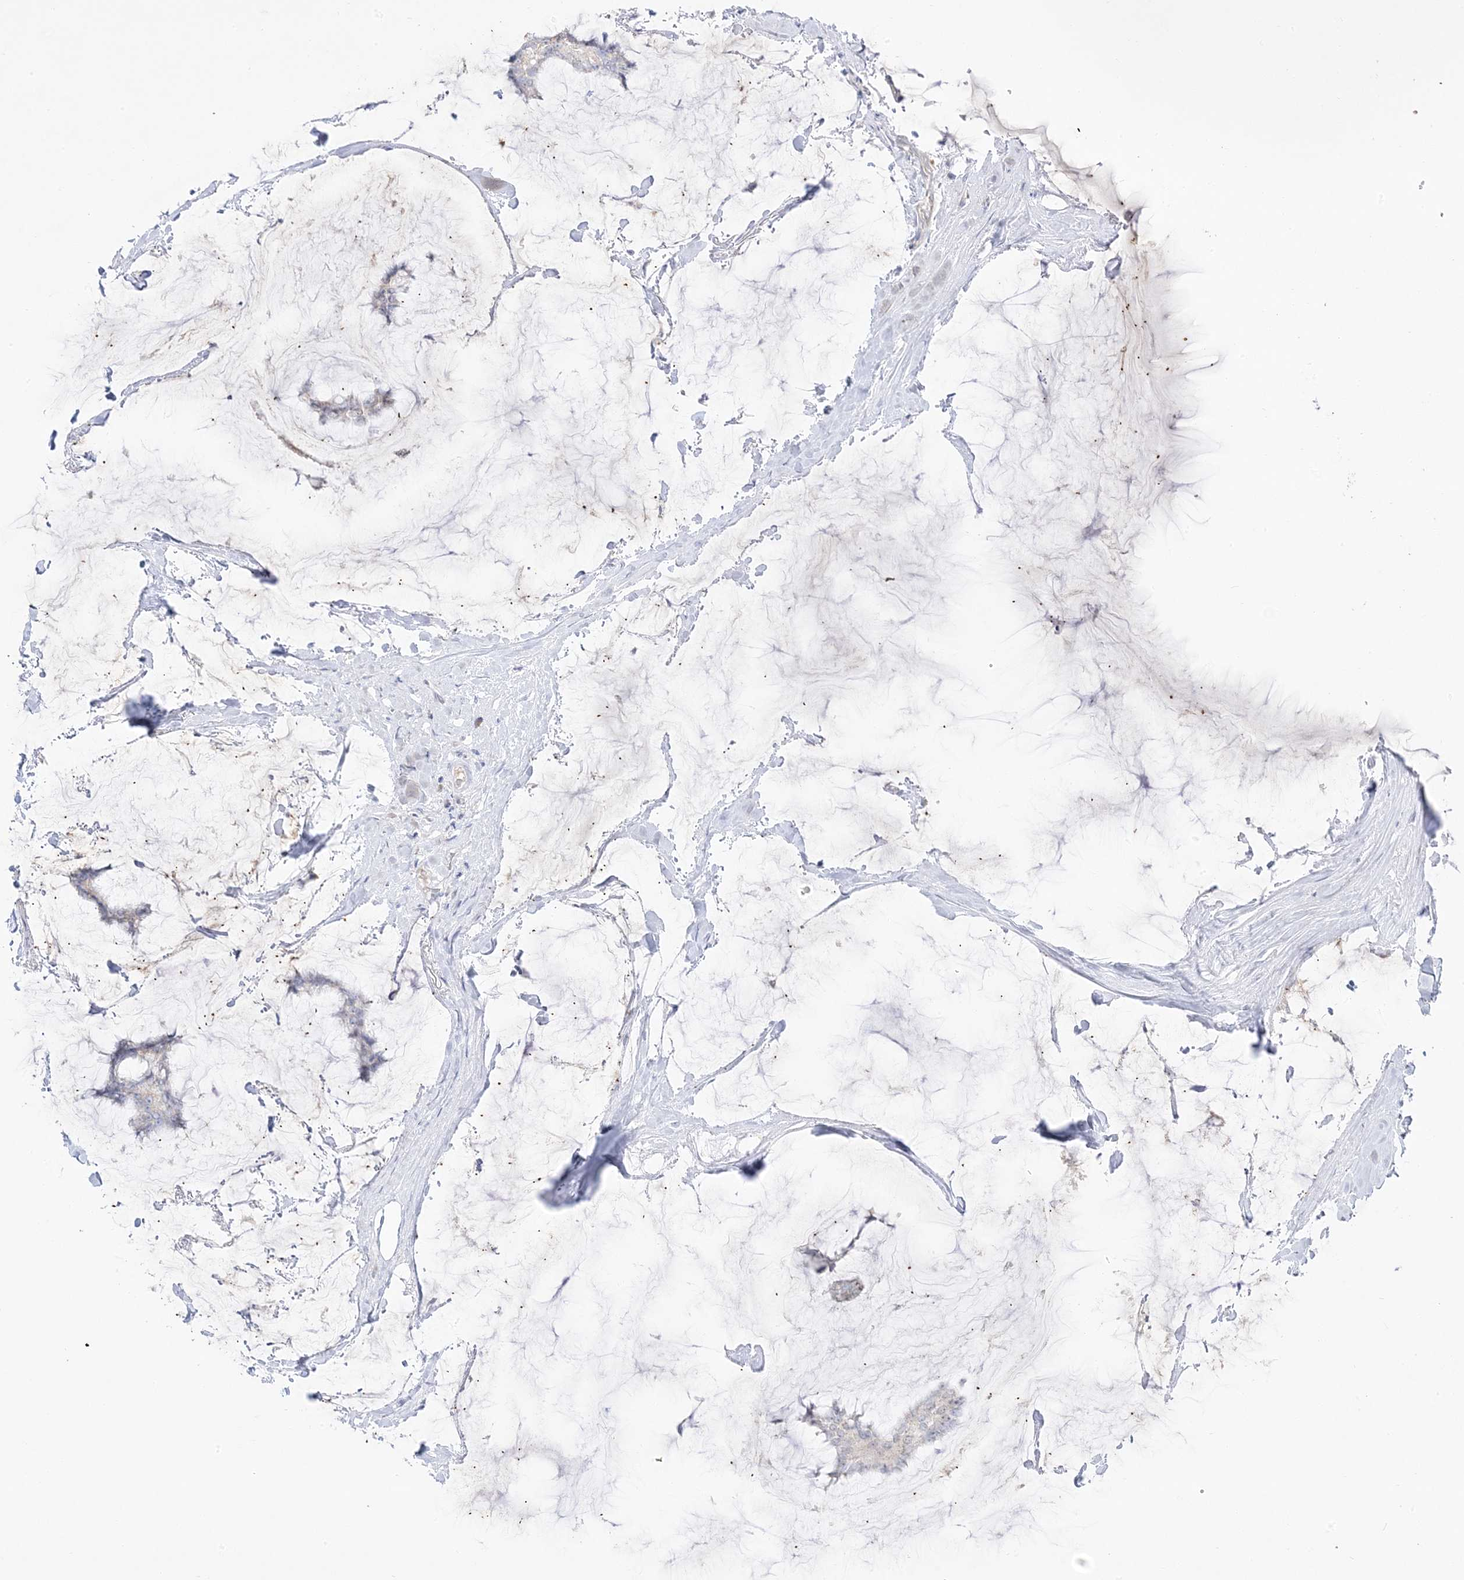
{"staining": {"intensity": "negative", "quantity": "none", "location": "none"}, "tissue": "breast cancer", "cell_type": "Tumor cells", "image_type": "cancer", "snomed": [{"axis": "morphology", "description": "Duct carcinoma"}, {"axis": "topography", "description": "Breast"}], "caption": "Breast cancer was stained to show a protein in brown. There is no significant expression in tumor cells.", "gene": "TRANK1", "patient": {"sex": "female", "age": 93}}